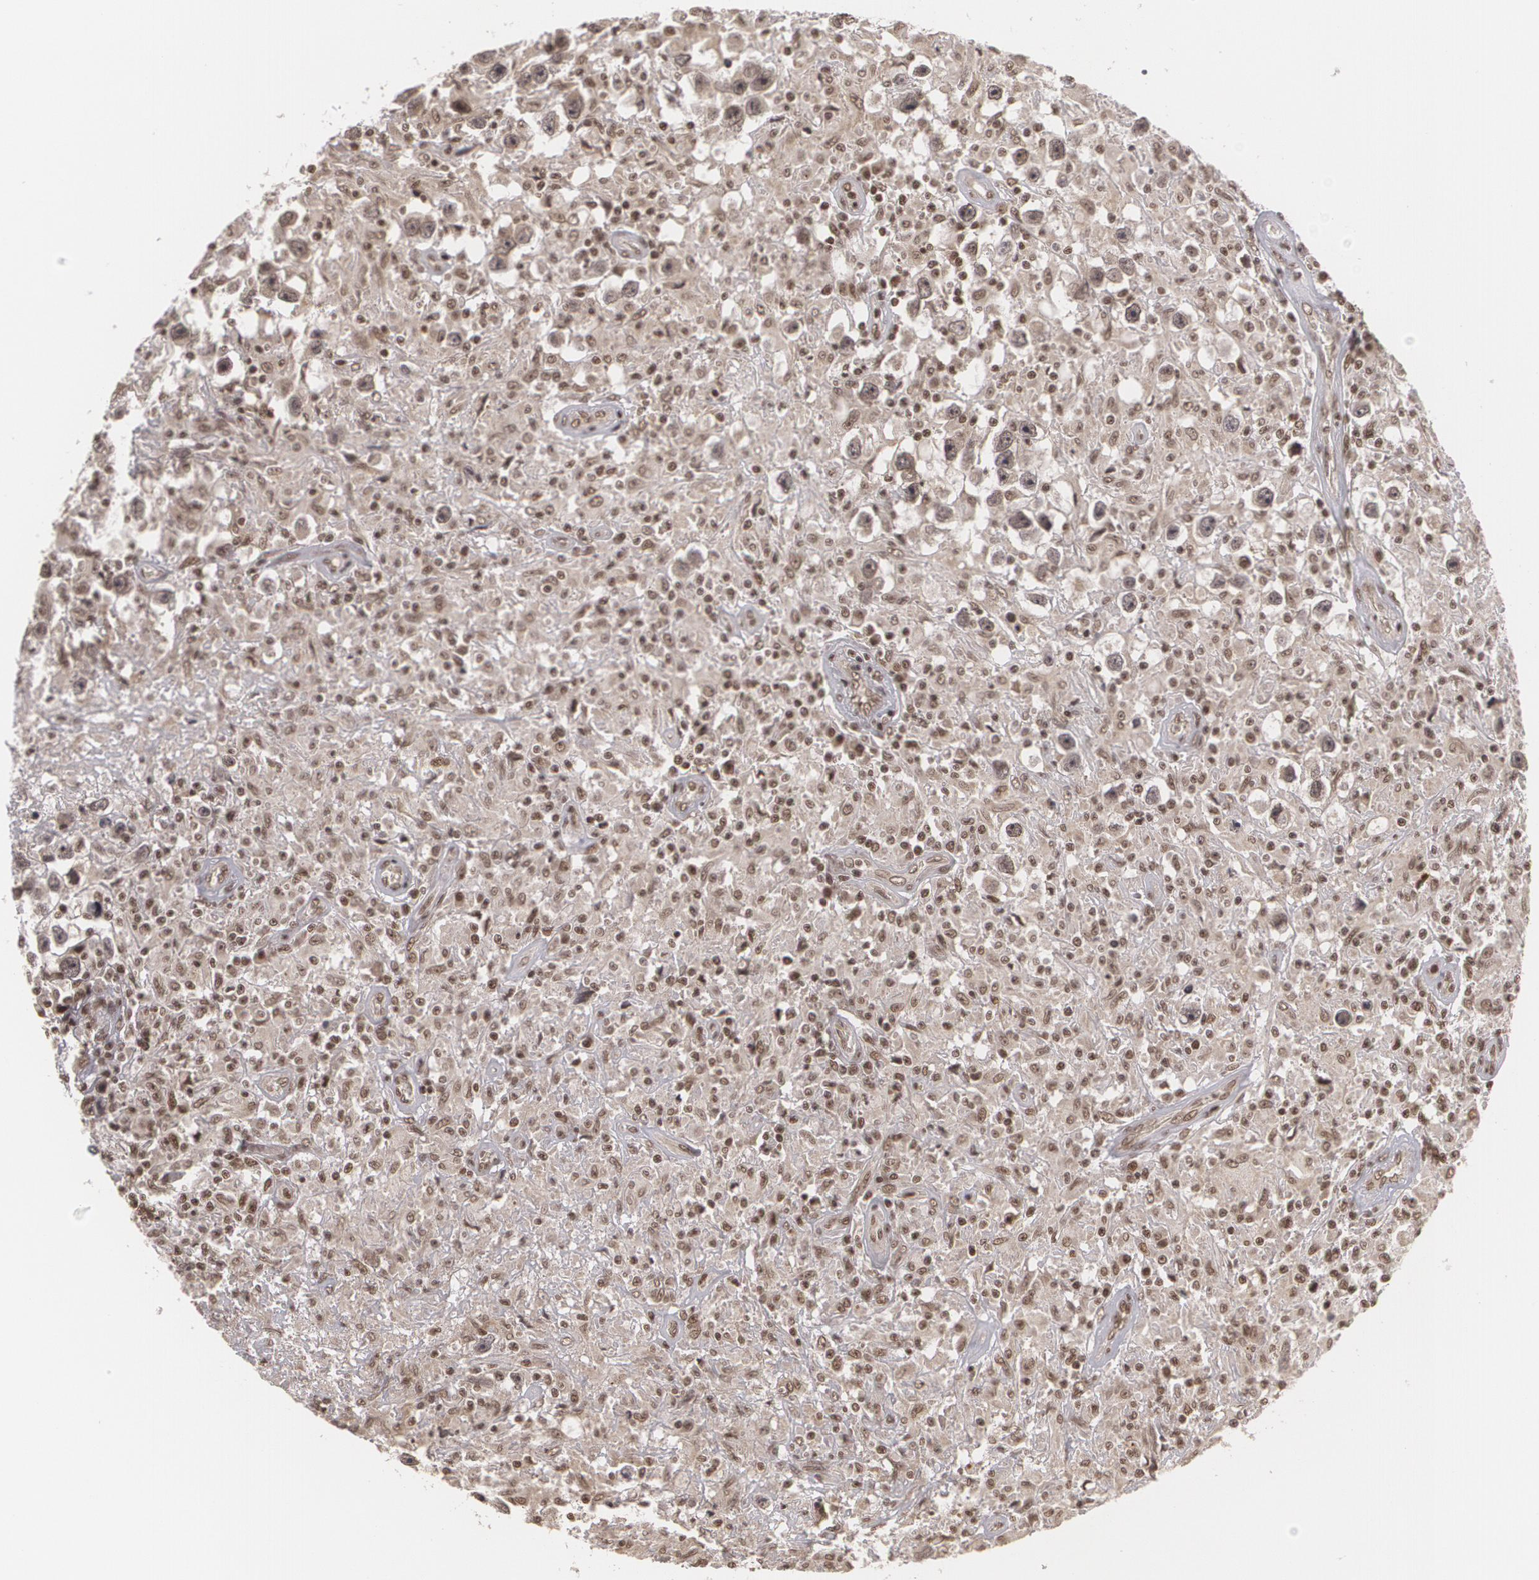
{"staining": {"intensity": "strong", "quantity": ">75%", "location": "nuclear"}, "tissue": "testis cancer", "cell_type": "Tumor cells", "image_type": "cancer", "snomed": [{"axis": "morphology", "description": "Seminoma, NOS"}, {"axis": "topography", "description": "Testis"}], "caption": "Human testis seminoma stained with a protein marker shows strong staining in tumor cells.", "gene": "RXRB", "patient": {"sex": "male", "age": 34}}